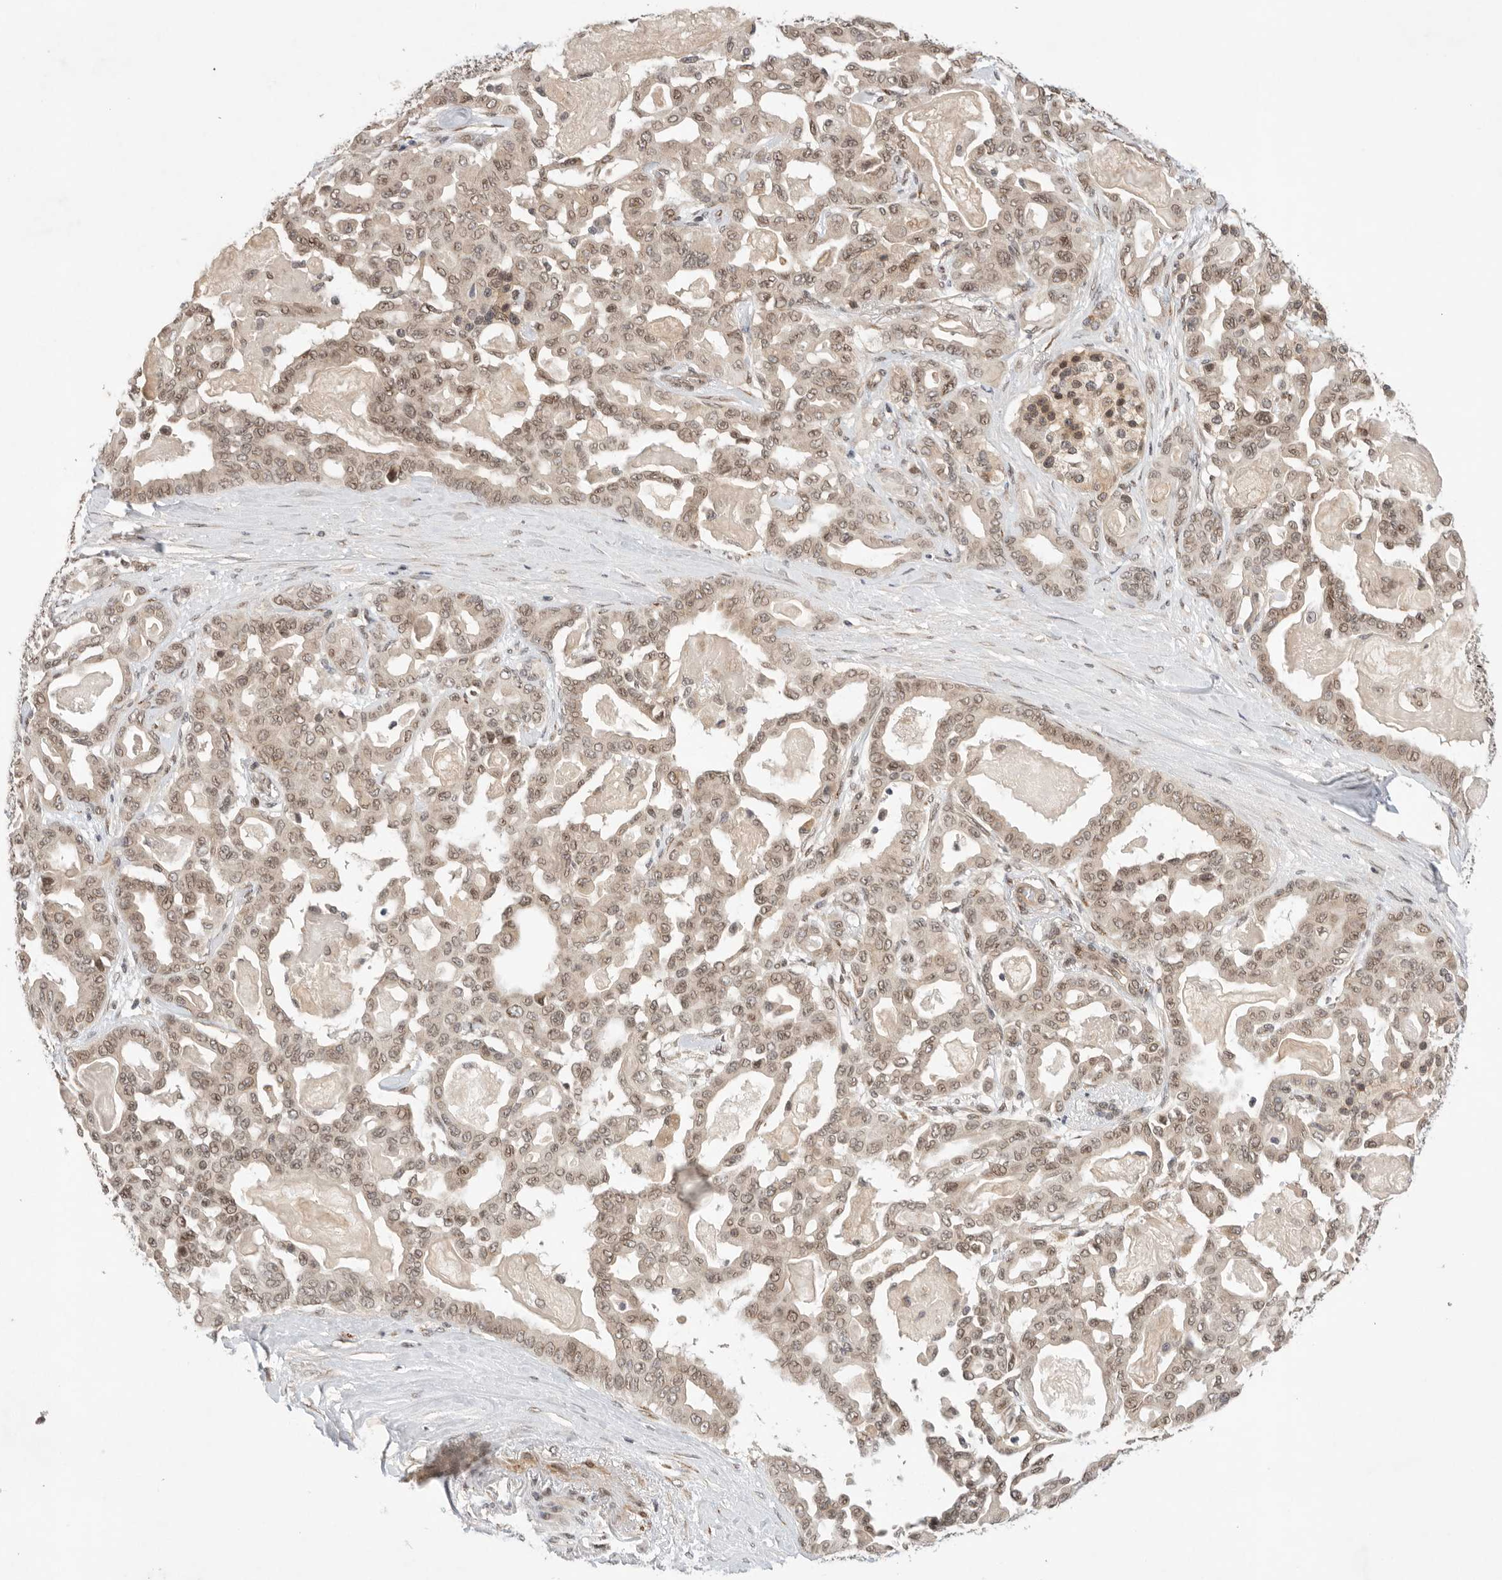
{"staining": {"intensity": "moderate", "quantity": ">75%", "location": "nuclear"}, "tissue": "pancreatic cancer", "cell_type": "Tumor cells", "image_type": "cancer", "snomed": [{"axis": "morphology", "description": "Adenocarcinoma, NOS"}, {"axis": "topography", "description": "Pancreas"}], "caption": "Pancreatic adenocarcinoma was stained to show a protein in brown. There is medium levels of moderate nuclear expression in approximately >75% of tumor cells. Using DAB (brown) and hematoxylin (blue) stains, captured at high magnification using brightfield microscopy.", "gene": "LEMD3", "patient": {"sex": "male", "age": 63}}